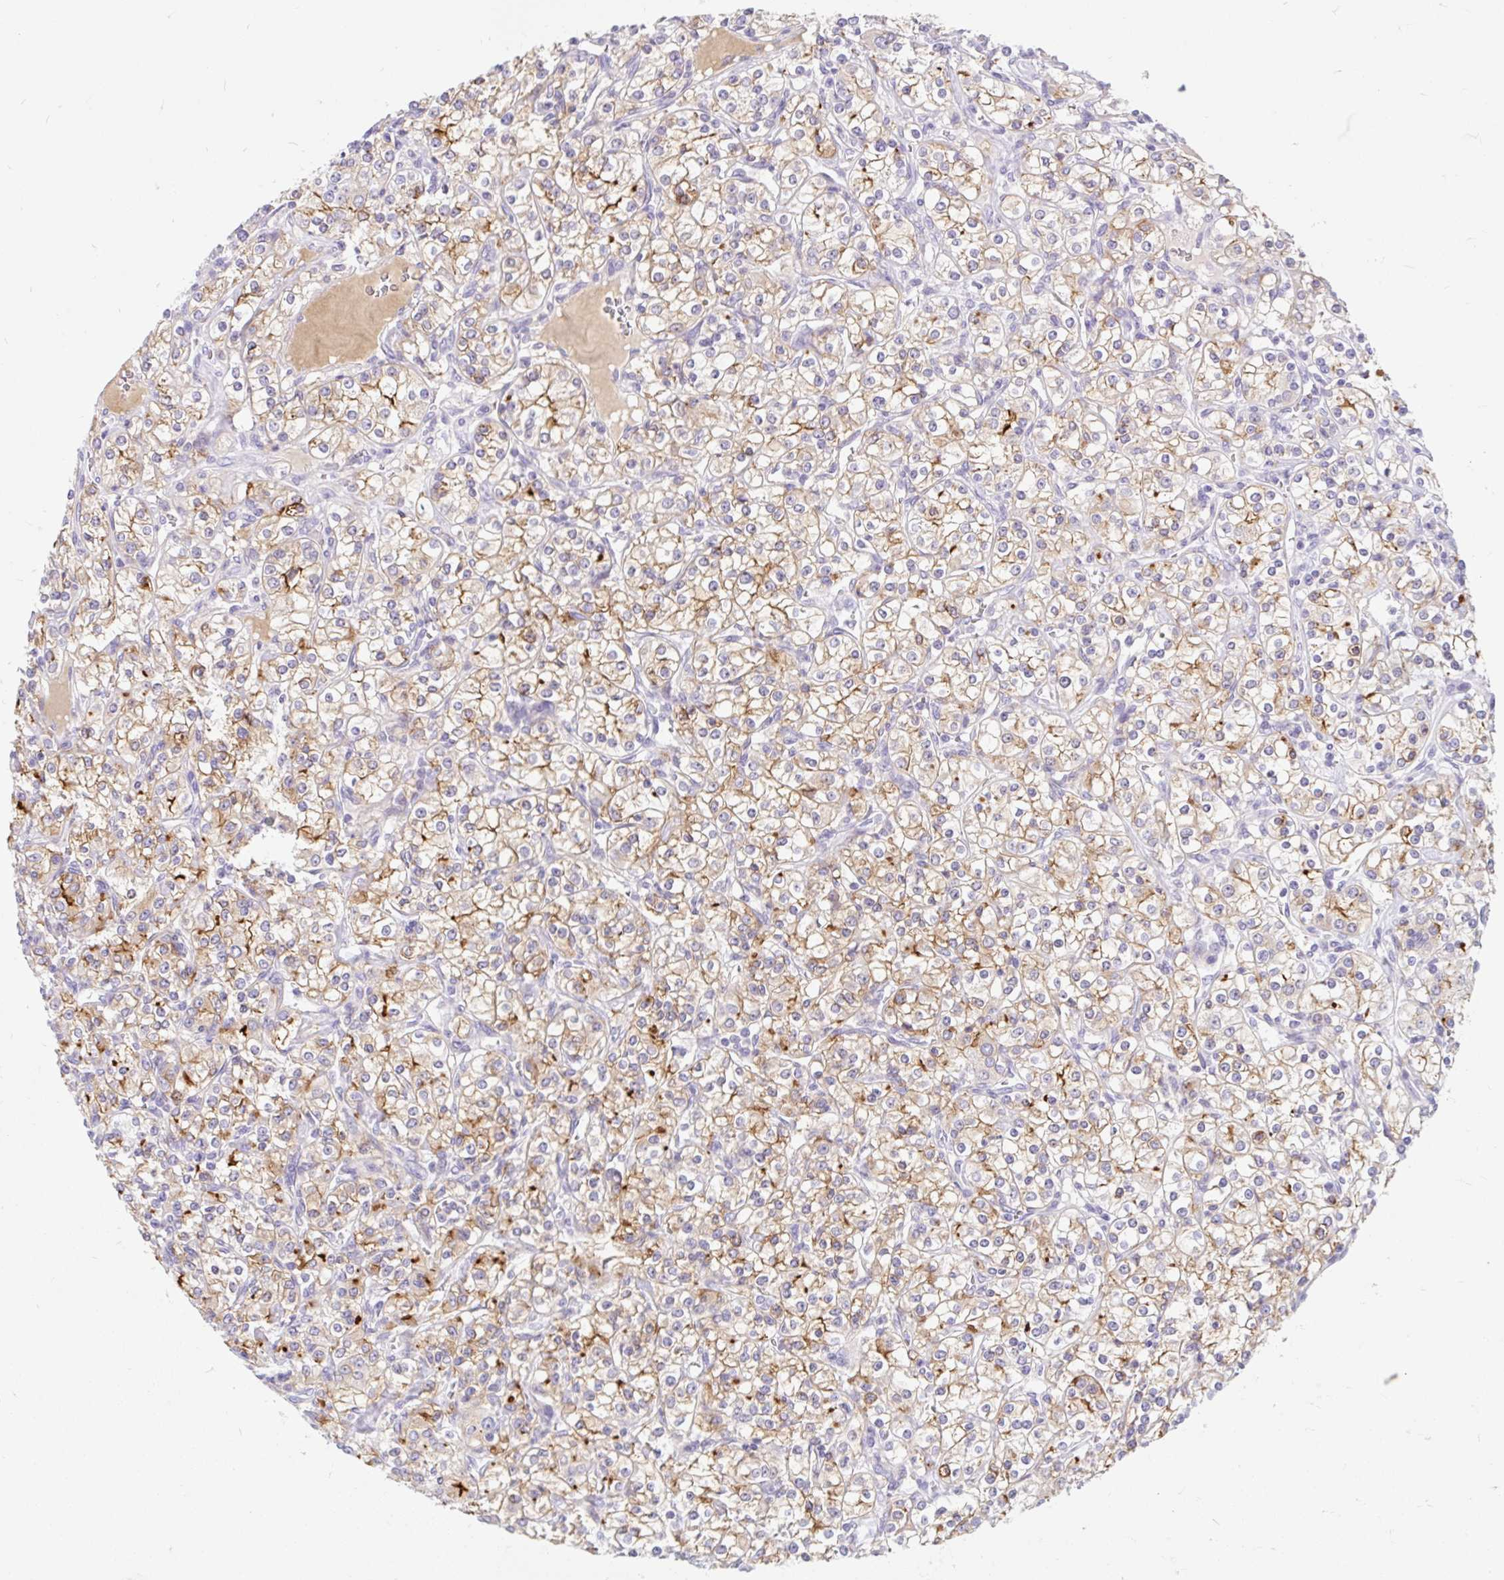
{"staining": {"intensity": "moderate", "quantity": "25%-75%", "location": "cytoplasmic/membranous"}, "tissue": "renal cancer", "cell_type": "Tumor cells", "image_type": "cancer", "snomed": [{"axis": "morphology", "description": "Adenocarcinoma, NOS"}, {"axis": "topography", "description": "Kidney"}], "caption": "Renal adenocarcinoma was stained to show a protein in brown. There is medium levels of moderate cytoplasmic/membranous staining in about 25%-75% of tumor cells.", "gene": "SLC28A1", "patient": {"sex": "male", "age": 77}}